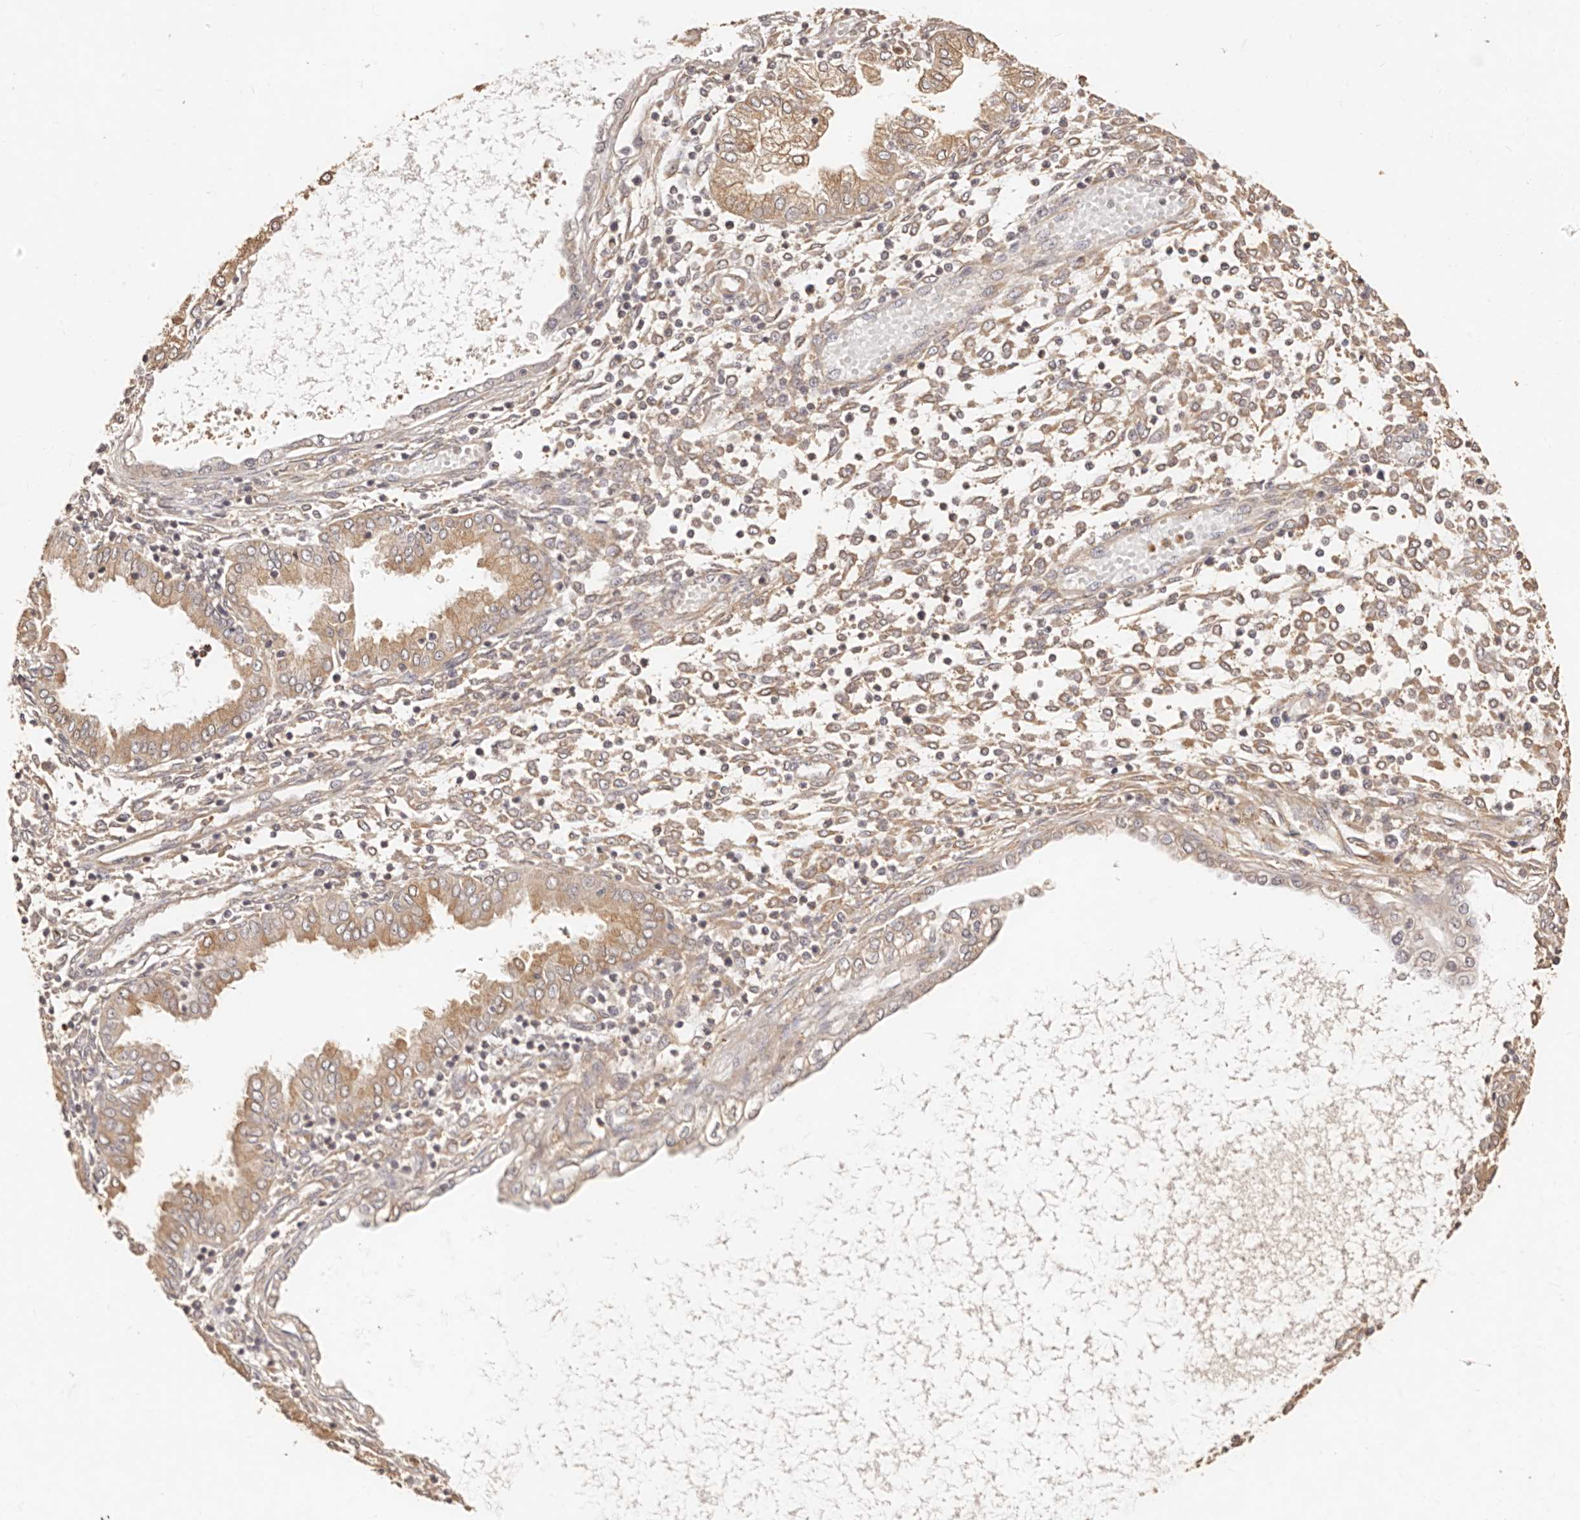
{"staining": {"intensity": "weak", "quantity": ">75%", "location": "cytoplasmic/membranous"}, "tissue": "endometrium", "cell_type": "Cells in endometrial stroma", "image_type": "normal", "snomed": [{"axis": "morphology", "description": "Normal tissue, NOS"}, {"axis": "topography", "description": "Endometrium"}], "caption": "Protein expression by IHC reveals weak cytoplasmic/membranous positivity in about >75% of cells in endometrial stroma in benign endometrium. The staining was performed using DAB, with brown indicating positive protein expression. Nuclei are stained blue with hematoxylin.", "gene": "CCL14", "patient": {"sex": "female", "age": 53}}